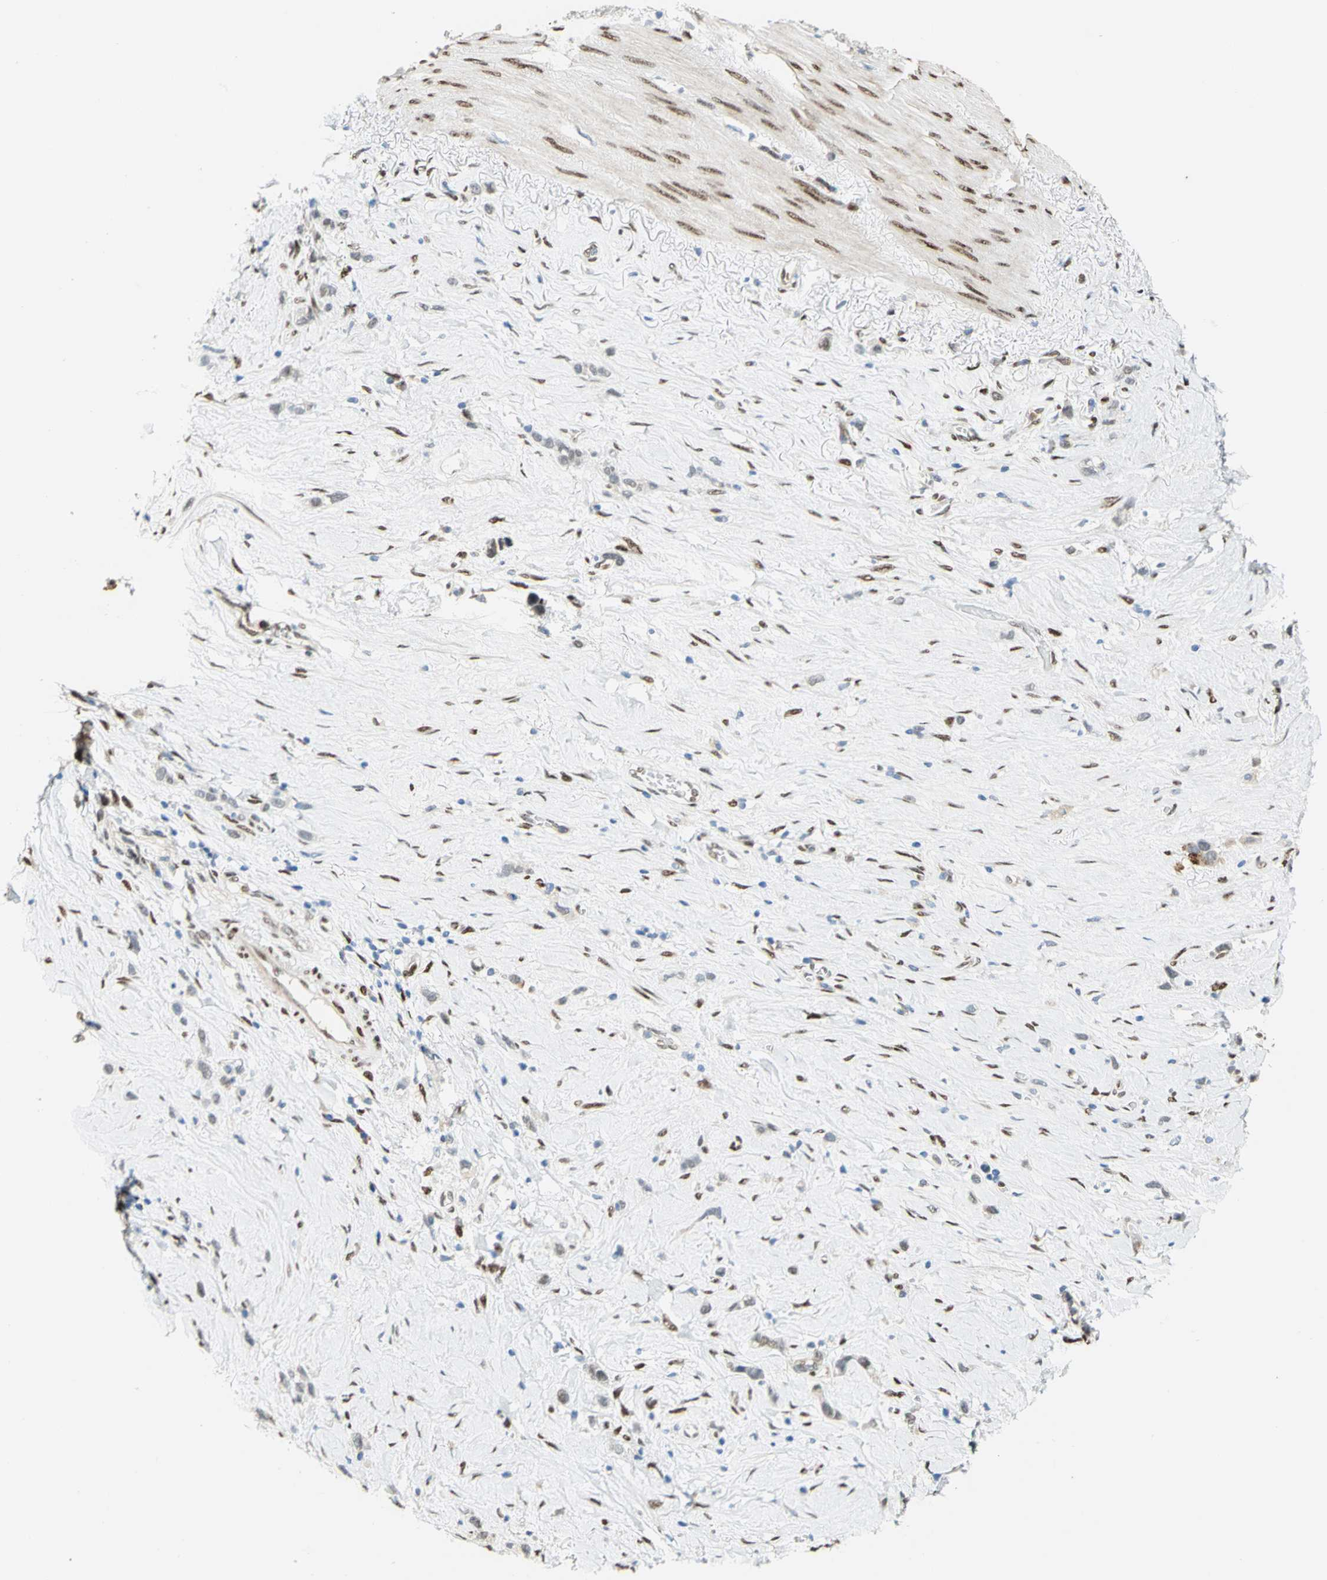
{"staining": {"intensity": "weak", "quantity": "25%-75%", "location": "cytoplasmic/membranous,nuclear"}, "tissue": "stomach cancer", "cell_type": "Tumor cells", "image_type": "cancer", "snomed": [{"axis": "morphology", "description": "Normal tissue, NOS"}, {"axis": "morphology", "description": "Adenocarcinoma, NOS"}, {"axis": "morphology", "description": "Adenocarcinoma, High grade"}, {"axis": "topography", "description": "Stomach, upper"}, {"axis": "topography", "description": "Stomach"}], "caption": "Immunohistochemical staining of human stomach adenocarcinoma demonstrates low levels of weak cytoplasmic/membranous and nuclear protein staining in approximately 25%-75% of tumor cells. (DAB (3,3'-diaminobenzidine) IHC, brown staining for protein, blue staining for nuclei).", "gene": "RBFOX2", "patient": {"sex": "female", "age": 65}}